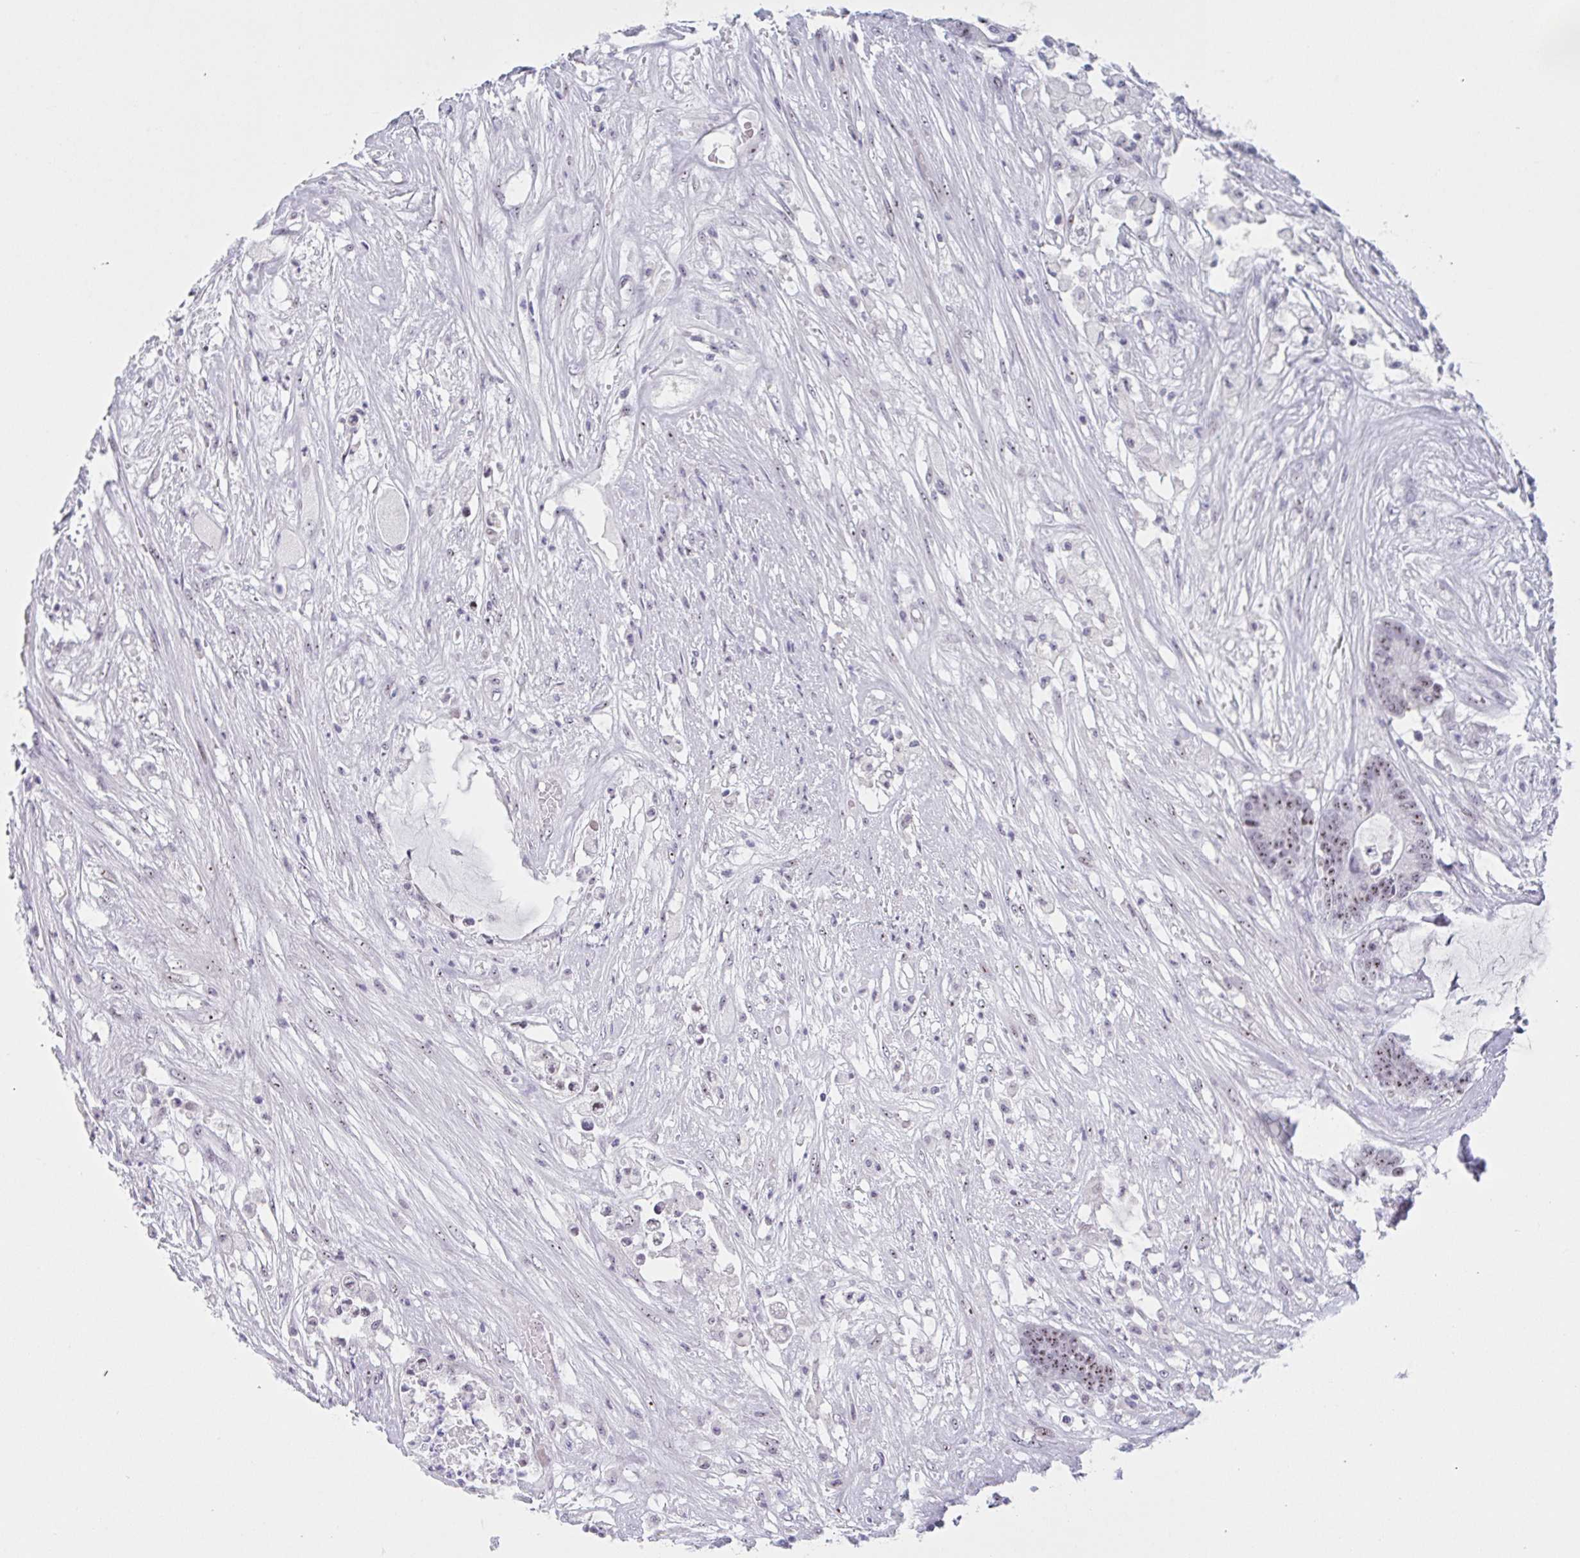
{"staining": {"intensity": "moderate", "quantity": ">75%", "location": "nuclear"}, "tissue": "colorectal cancer", "cell_type": "Tumor cells", "image_type": "cancer", "snomed": [{"axis": "morphology", "description": "Adenocarcinoma, NOS"}, {"axis": "topography", "description": "Colon"}], "caption": "DAB immunohistochemical staining of colorectal cancer reveals moderate nuclear protein staining in about >75% of tumor cells. The protein is stained brown, and the nuclei are stained in blue (DAB (3,3'-diaminobenzidine) IHC with brightfield microscopy, high magnification).", "gene": "LENG9", "patient": {"sex": "female", "age": 84}}